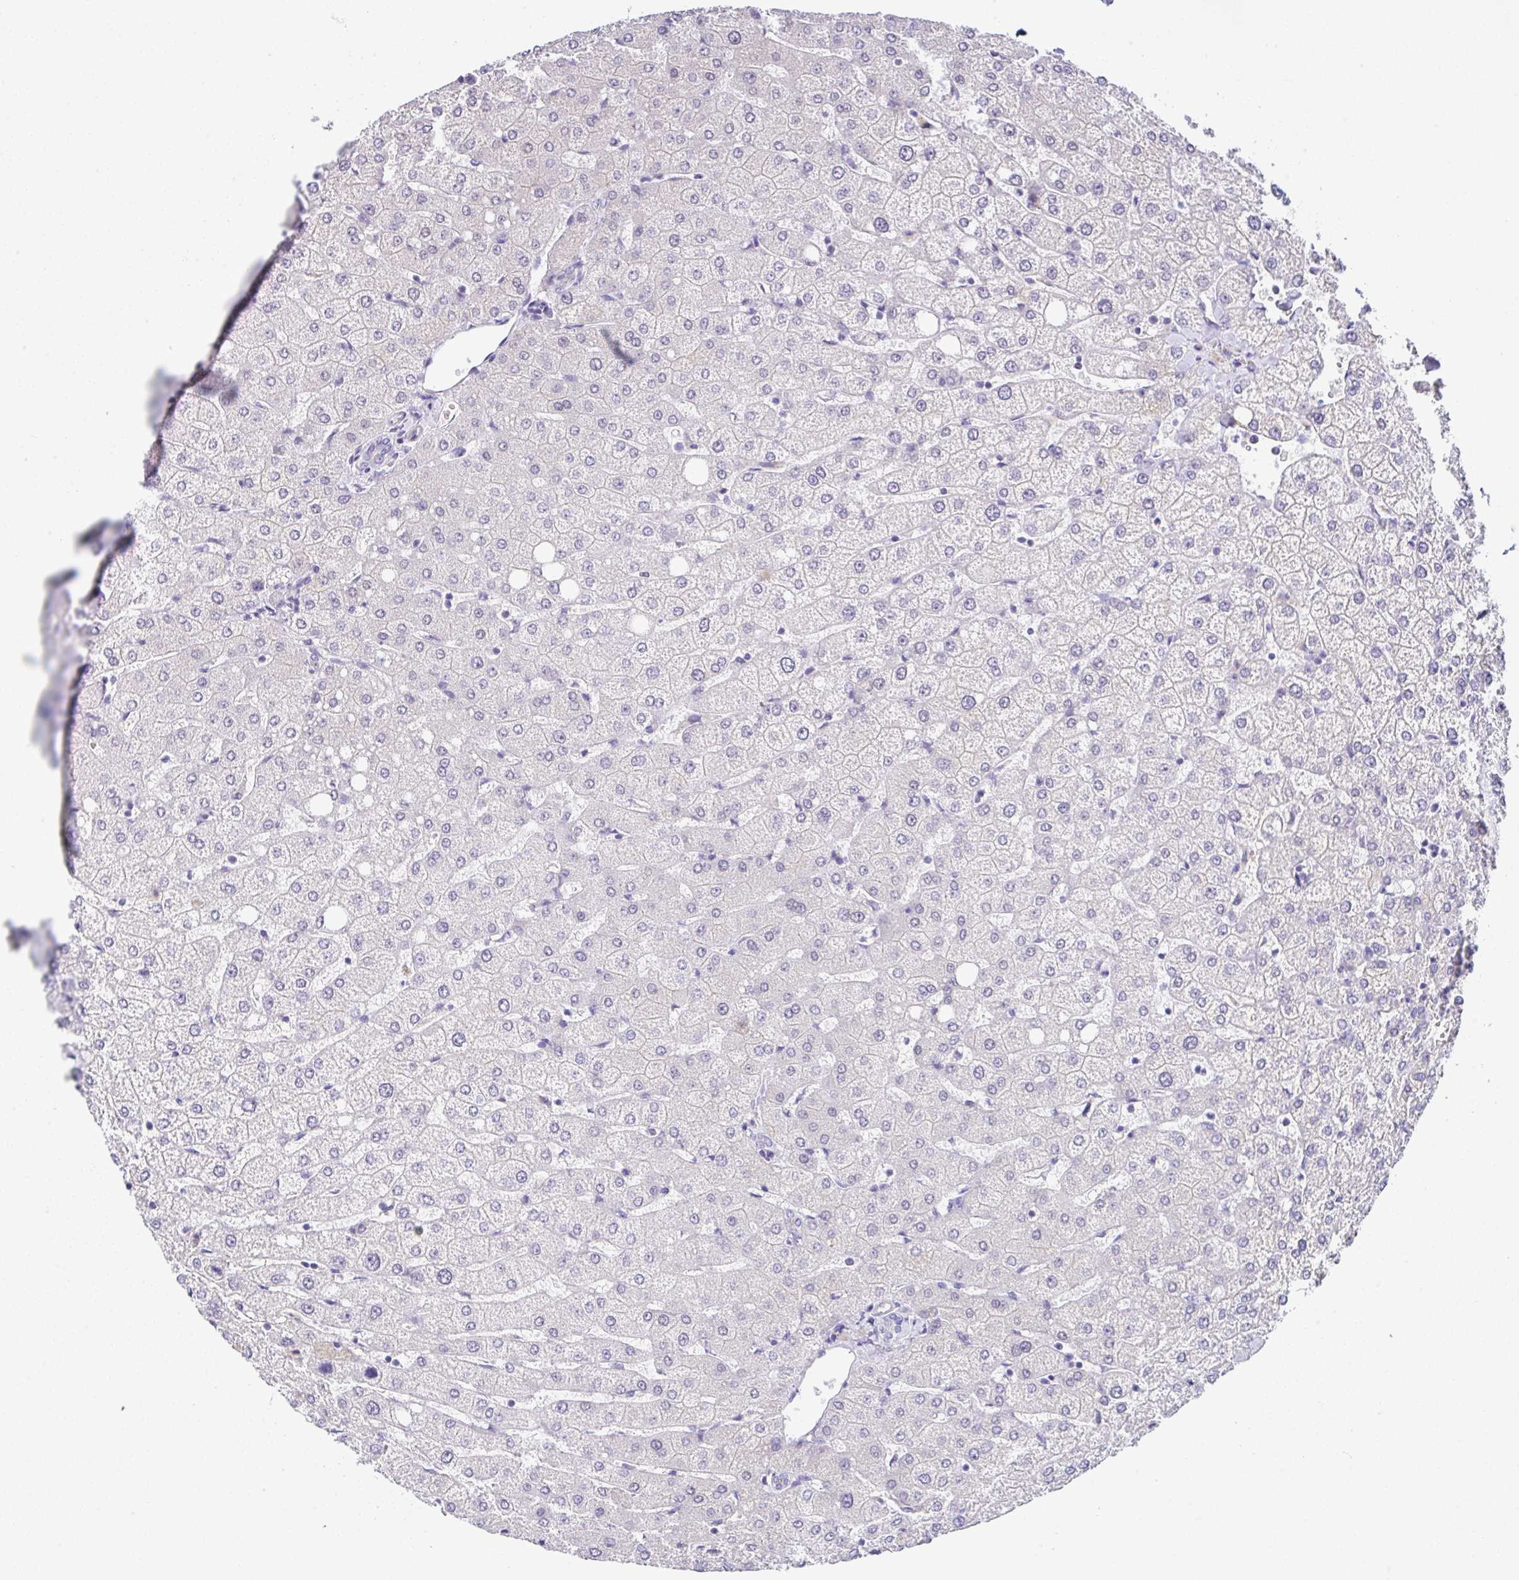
{"staining": {"intensity": "negative", "quantity": "none", "location": "none"}, "tissue": "liver", "cell_type": "Cholangiocytes", "image_type": "normal", "snomed": [{"axis": "morphology", "description": "Normal tissue, NOS"}, {"axis": "topography", "description": "Liver"}], "caption": "Immunohistochemical staining of benign liver displays no significant positivity in cholangiocytes. (Stains: DAB (3,3'-diaminobenzidine) immunohistochemistry (IHC) with hematoxylin counter stain, Microscopy: brightfield microscopy at high magnification).", "gene": "CGNL1", "patient": {"sex": "female", "age": 54}}